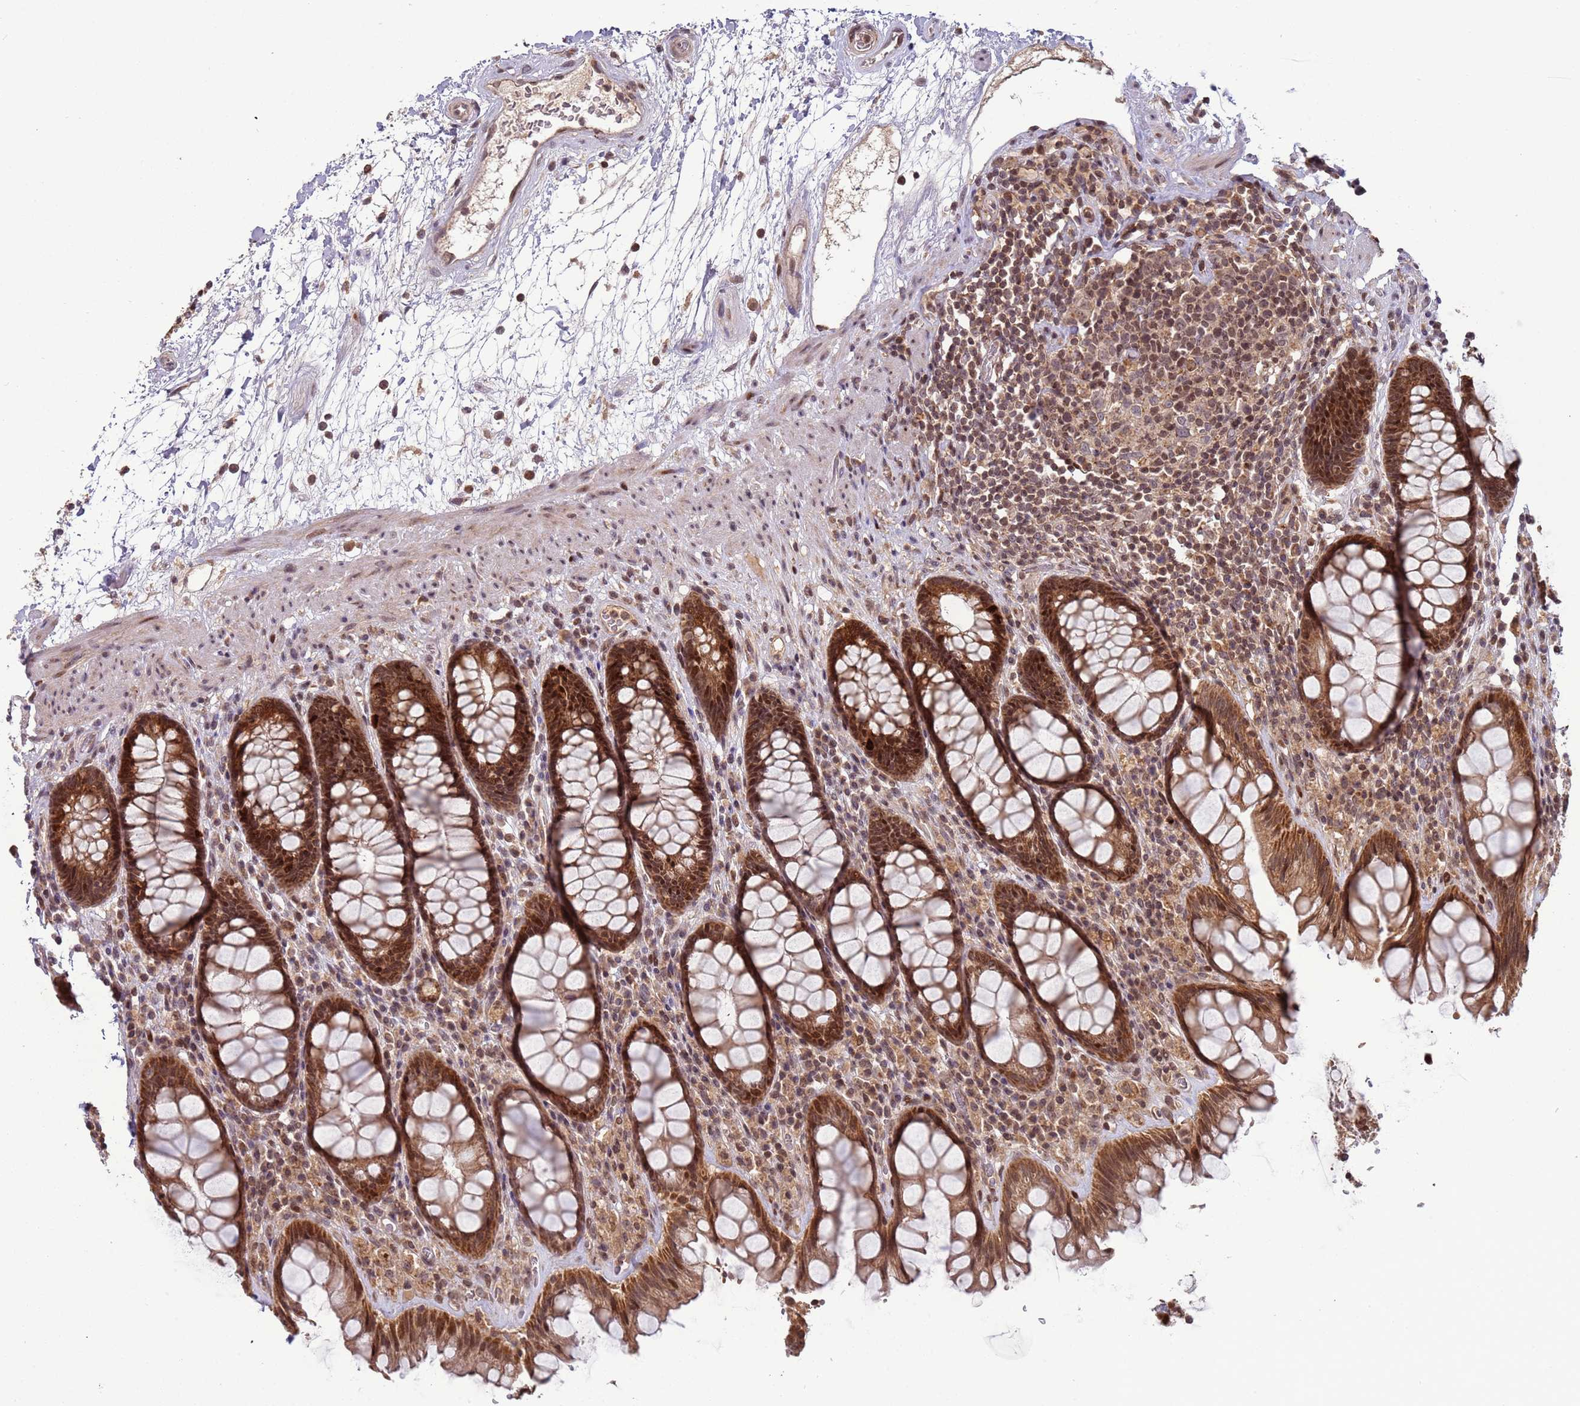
{"staining": {"intensity": "strong", "quantity": ">75%", "location": "cytoplasmic/membranous,nuclear"}, "tissue": "rectum", "cell_type": "Glandular cells", "image_type": "normal", "snomed": [{"axis": "morphology", "description": "Normal tissue, NOS"}, {"axis": "topography", "description": "Rectum"}], "caption": "Immunohistochemistry of normal rectum displays high levels of strong cytoplasmic/membranous,nuclear positivity in about >75% of glandular cells. Using DAB (3,3'-diaminobenzidine) (brown) and hematoxylin (blue) stains, captured at high magnification using brightfield microscopy.", "gene": "RCOR2", "patient": {"sex": "male", "age": 64}}